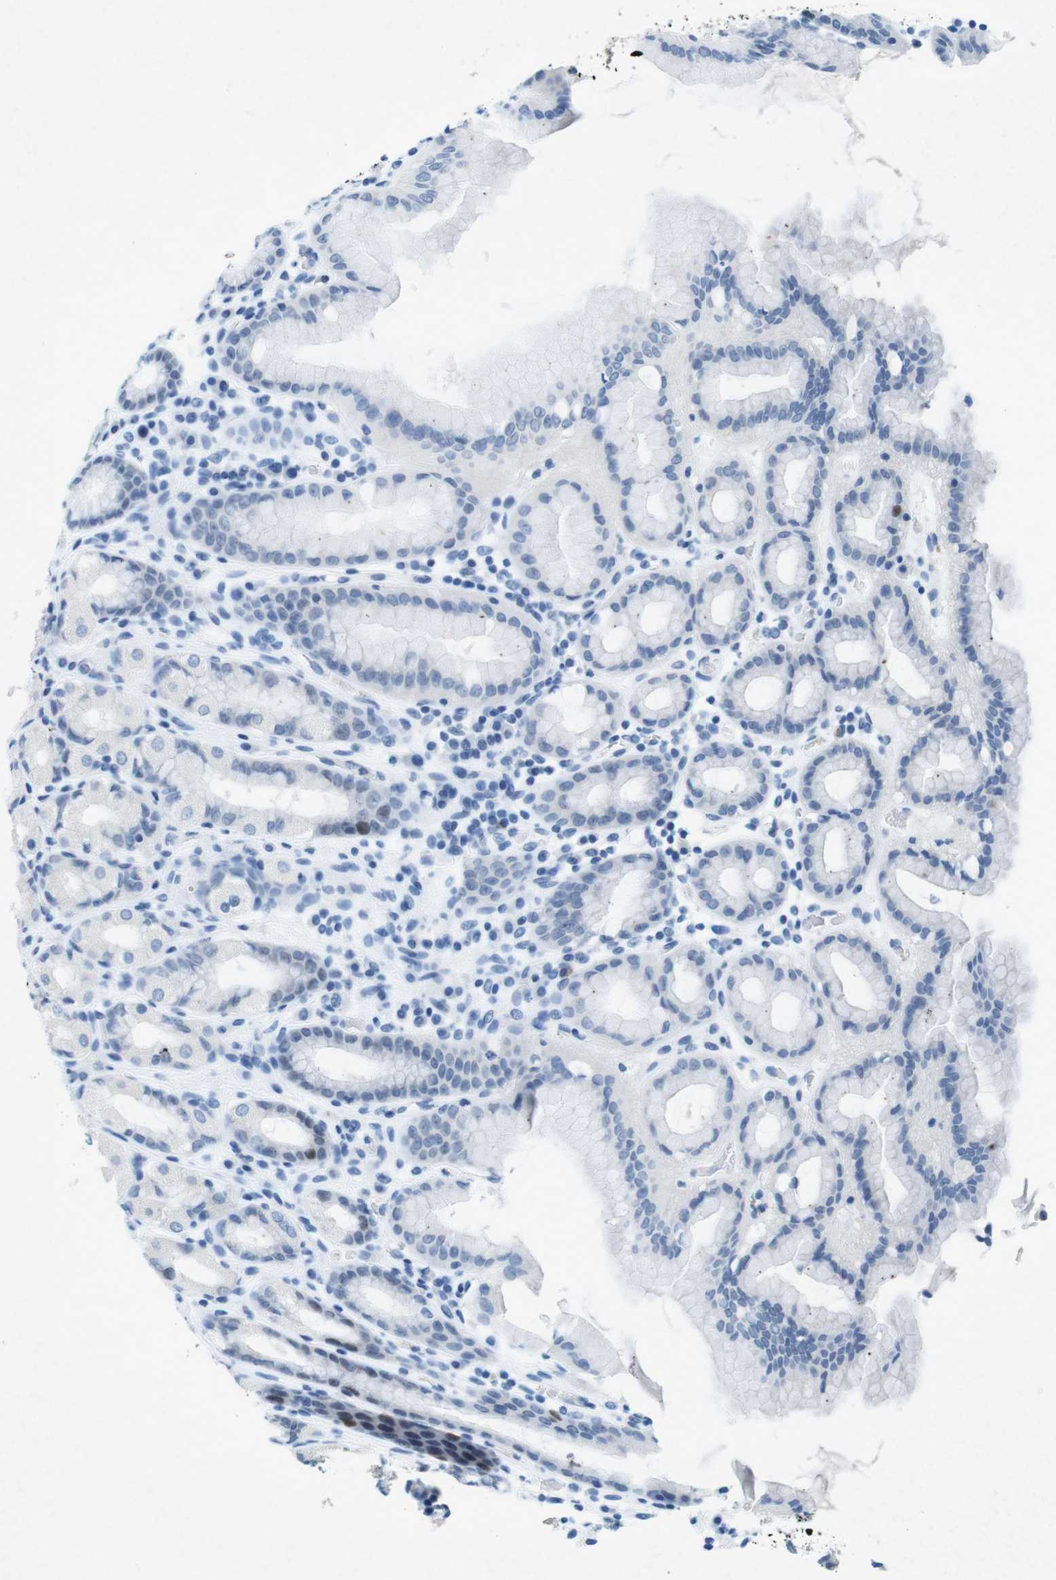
{"staining": {"intensity": "weak", "quantity": "<25%", "location": "cytoplasmic/membranous,nuclear"}, "tissue": "stomach", "cell_type": "Glandular cells", "image_type": "normal", "snomed": [{"axis": "morphology", "description": "Normal tissue, NOS"}, {"axis": "topography", "description": "Stomach, upper"}], "caption": "DAB immunohistochemical staining of benign stomach shows no significant staining in glandular cells. (DAB (3,3'-diaminobenzidine) IHC, high magnification).", "gene": "CTAG1B", "patient": {"sex": "male", "age": 68}}